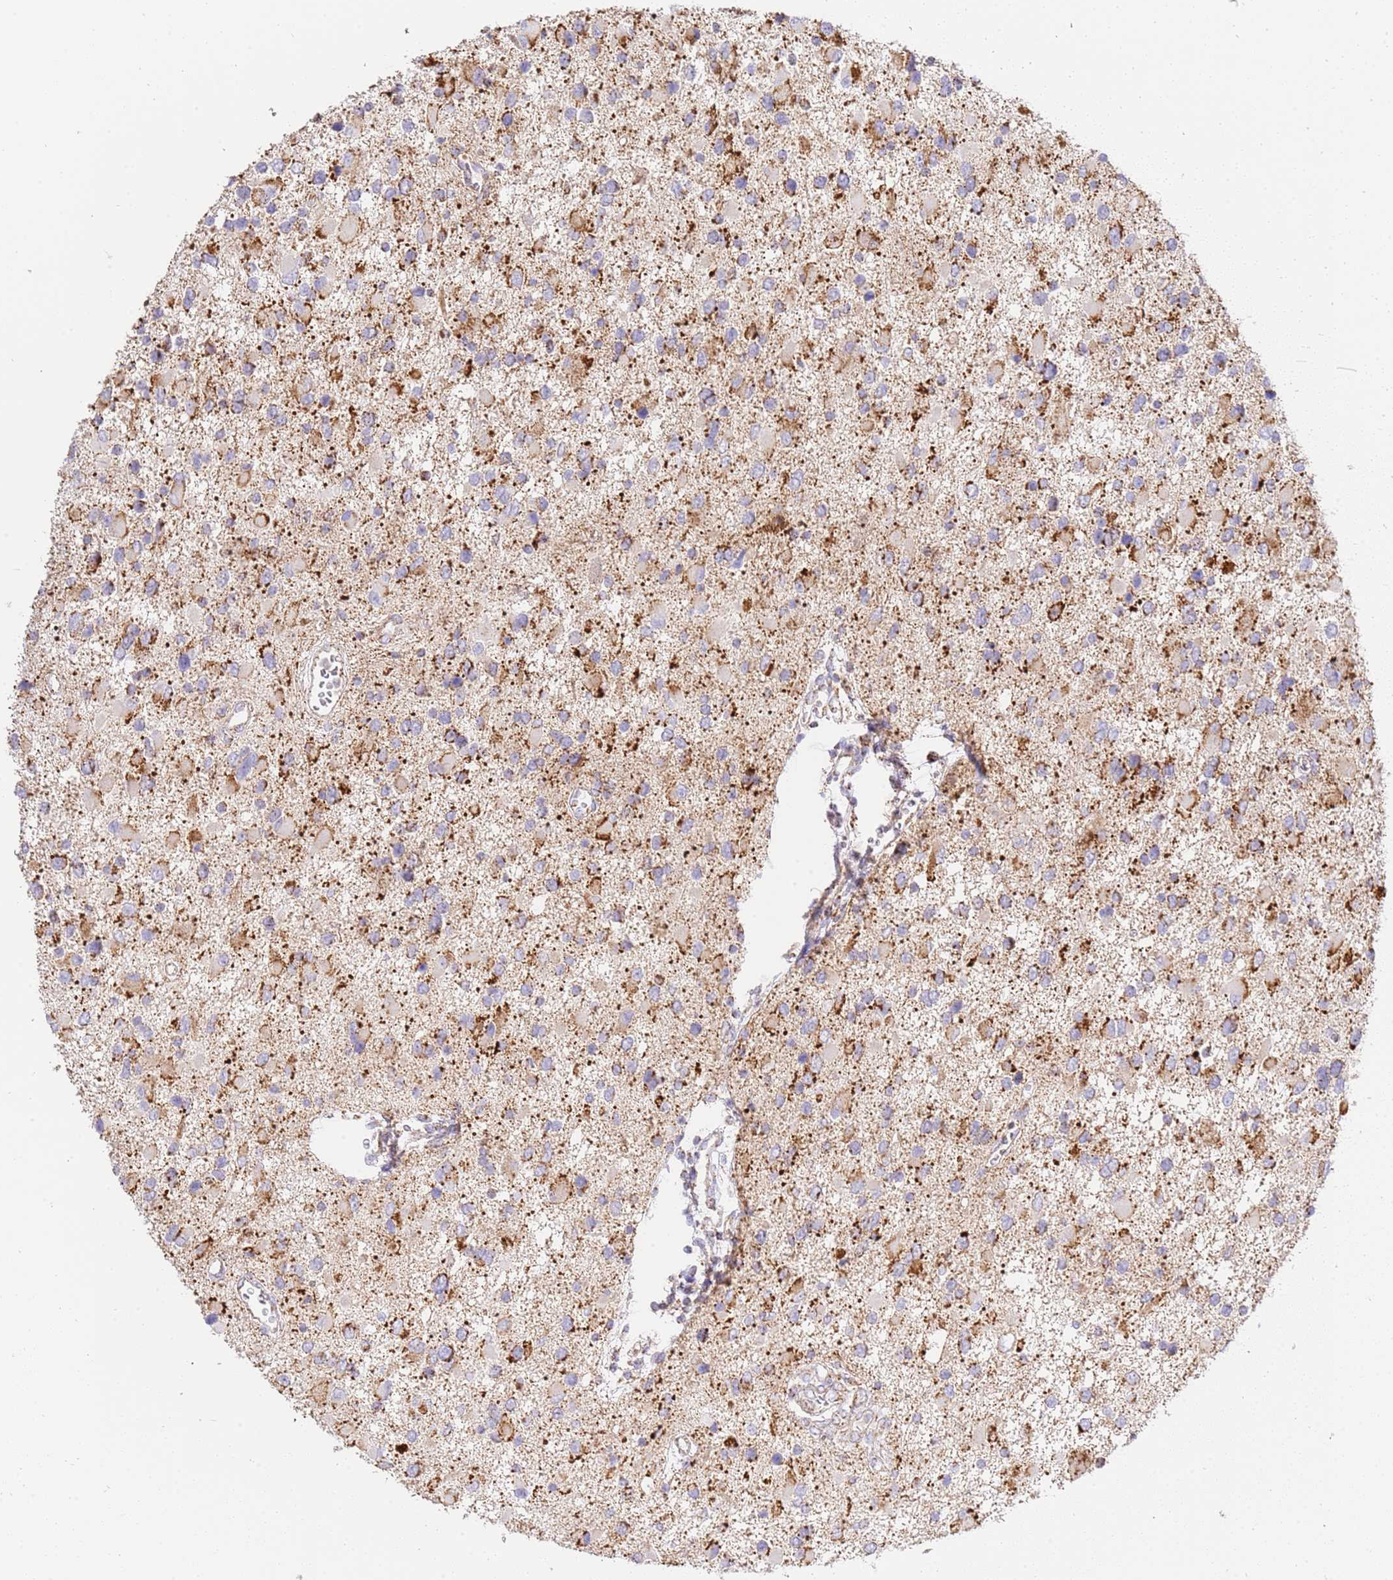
{"staining": {"intensity": "strong", "quantity": "<25%", "location": "cytoplasmic/membranous"}, "tissue": "glioma", "cell_type": "Tumor cells", "image_type": "cancer", "snomed": [{"axis": "morphology", "description": "Glioma, malignant, High grade"}, {"axis": "topography", "description": "Brain"}], "caption": "Immunohistochemistry (DAB (3,3'-diaminobenzidine)) staining of human glioma exhibits strong cytoplasmic/membranous protein staining in approximately <25% of tumor cells.", "gene": "ZBTB39", "patient": {"sex": "male", "age": 53}}